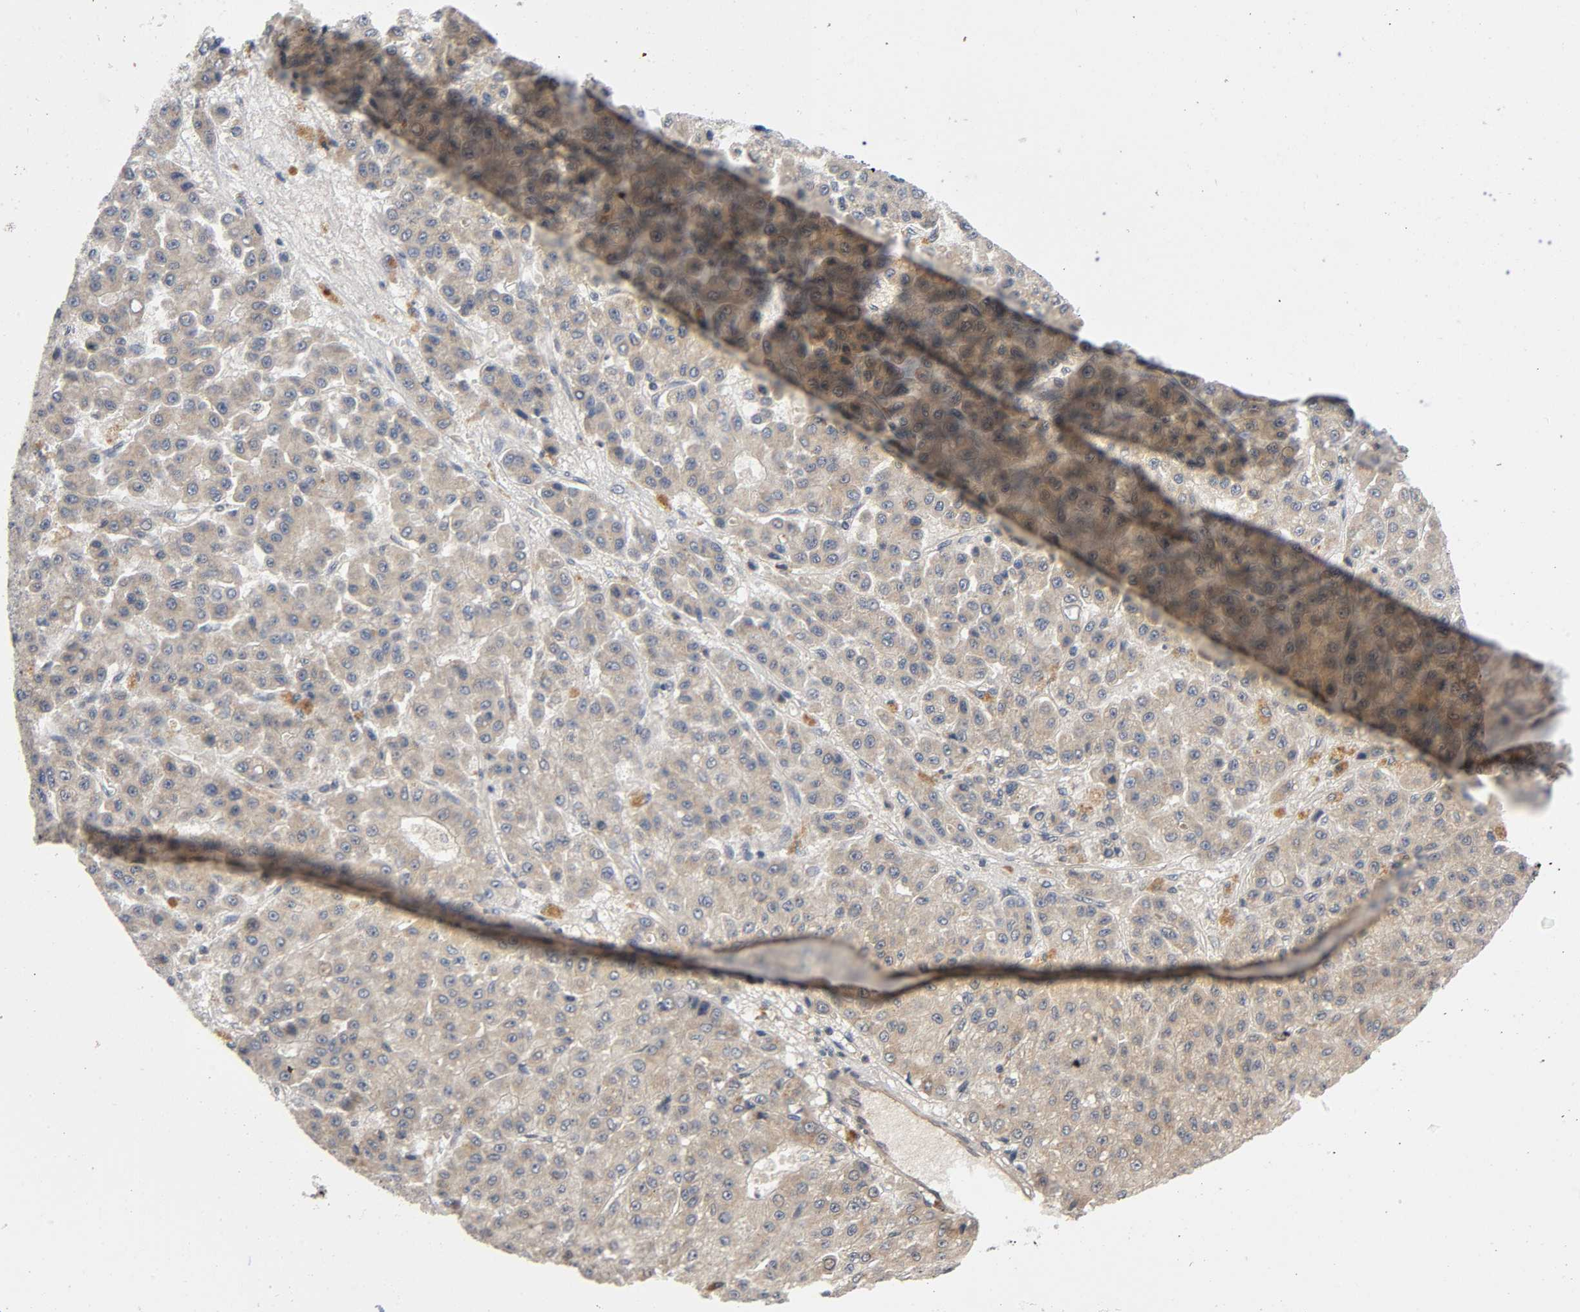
{"staining": {"intensity": "weak", "quantity": ">75%", "location": "cytoplasmic/membranous"}, "tissue": "liver cancer", "cell_type": "Tumor cells", "image_type": "cancer", "snomed": [{"axis": "morphology", "description": "Carcinoma, Hepatocellular, NOS"}, {"axis": "topography", "description": "Liver"}], "caption": "This image displays hepatocellular carcinoma (liver) stained with immunohistochemistry (IHC) to label a protein in brown. The cytoplasmic/membranous of tumor cells show weak positivity for the protein. Nuclei are counter-stained blue.", "gene": "MAPK8", "patient": {"sex": "male", "age": 70}}